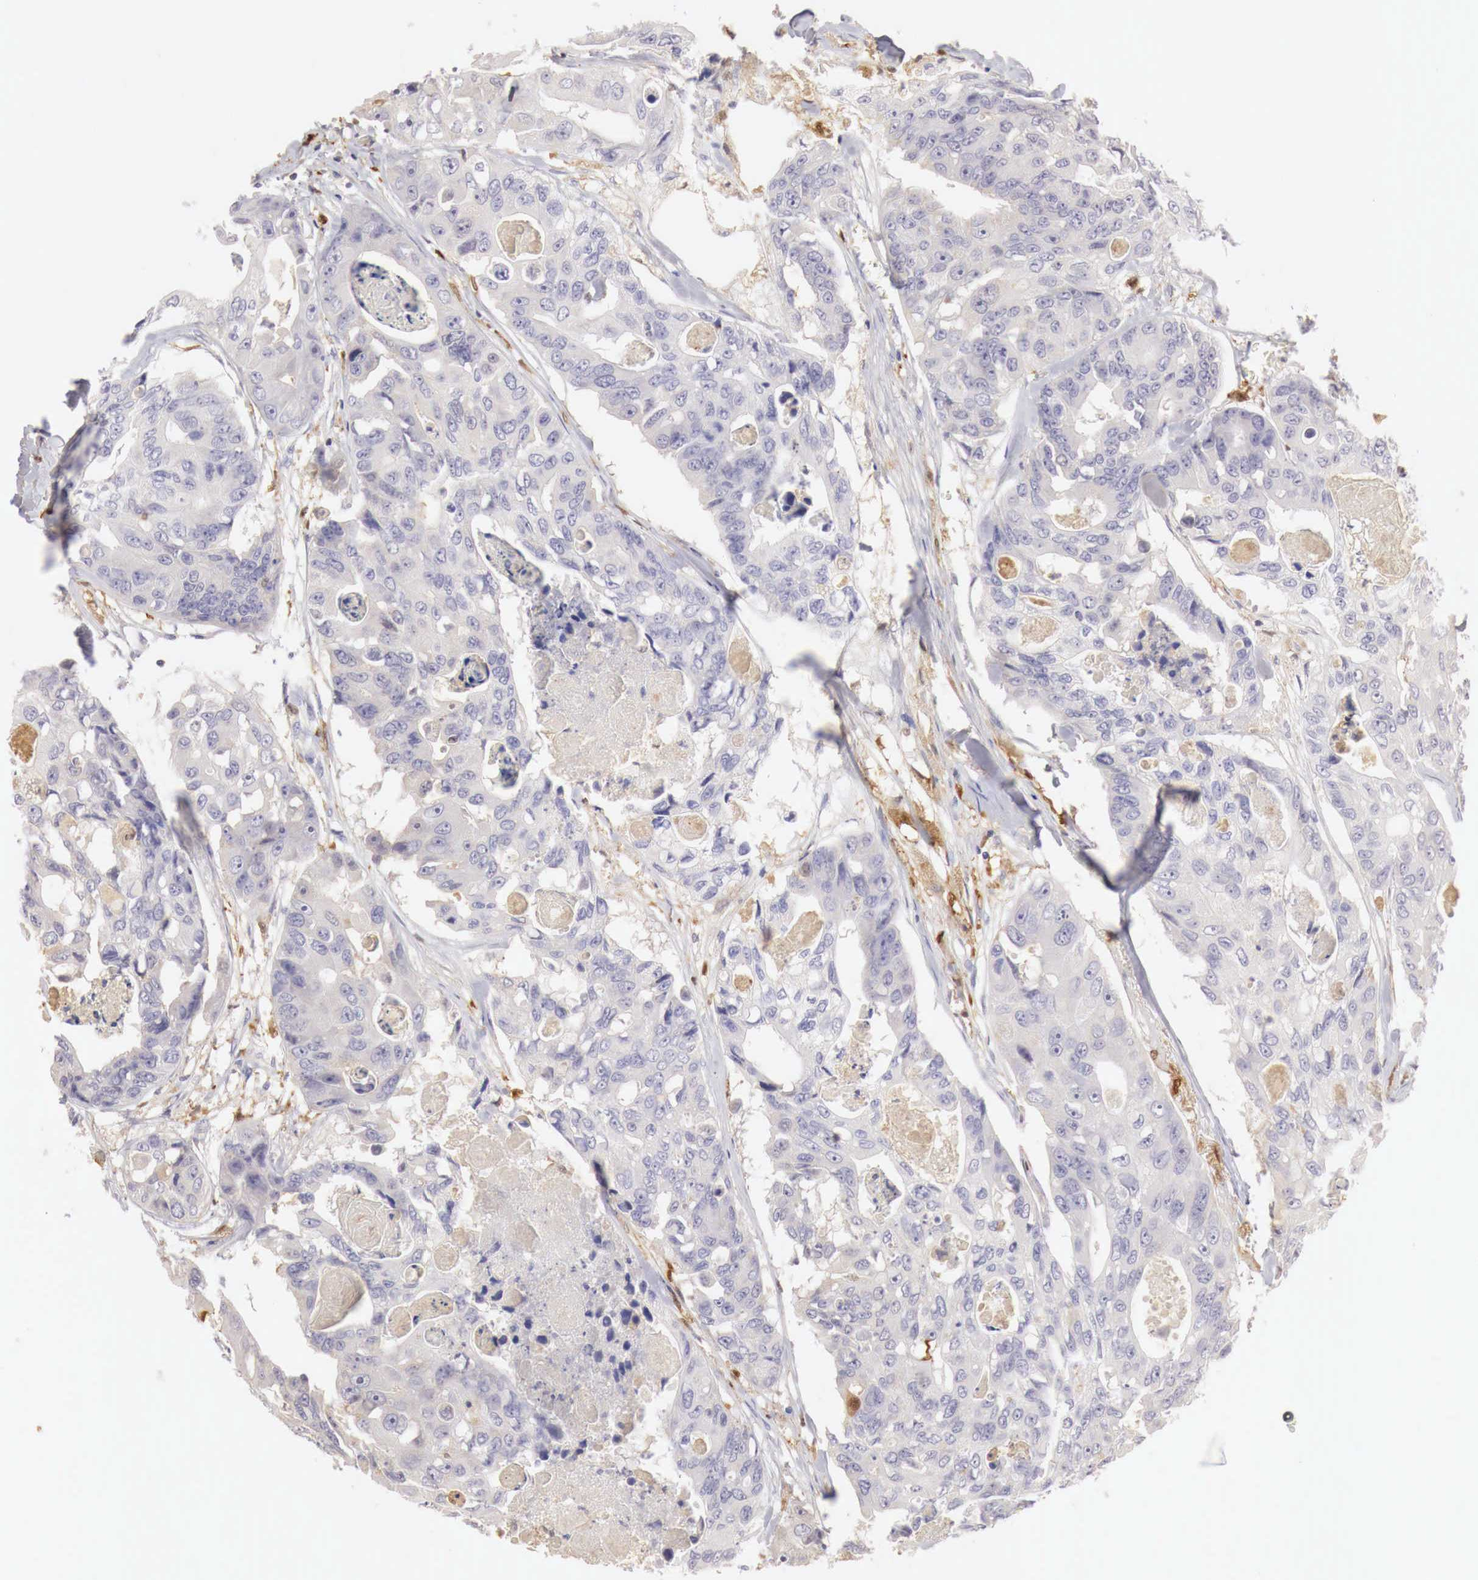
{"staining": {"intensity": "weak", "quantity": "<25%", "location": "cytoplasmic/membranous"}, "tissue": "colorectal cancer", "cell_type": "Tumor cells", "image_type": "cancer", "snomed": [{"axis": "morphology", "description": "Adenocarcinoma, NOS"}, {"axis": "topography", "description": "Colon"}], "caption": "Immunohistochemical staining of human colorectal adenocarcinoma shows no significant staining in tumor cells.", "gene": "RENBP", "patient": {"sex": "female", "age": 86}}